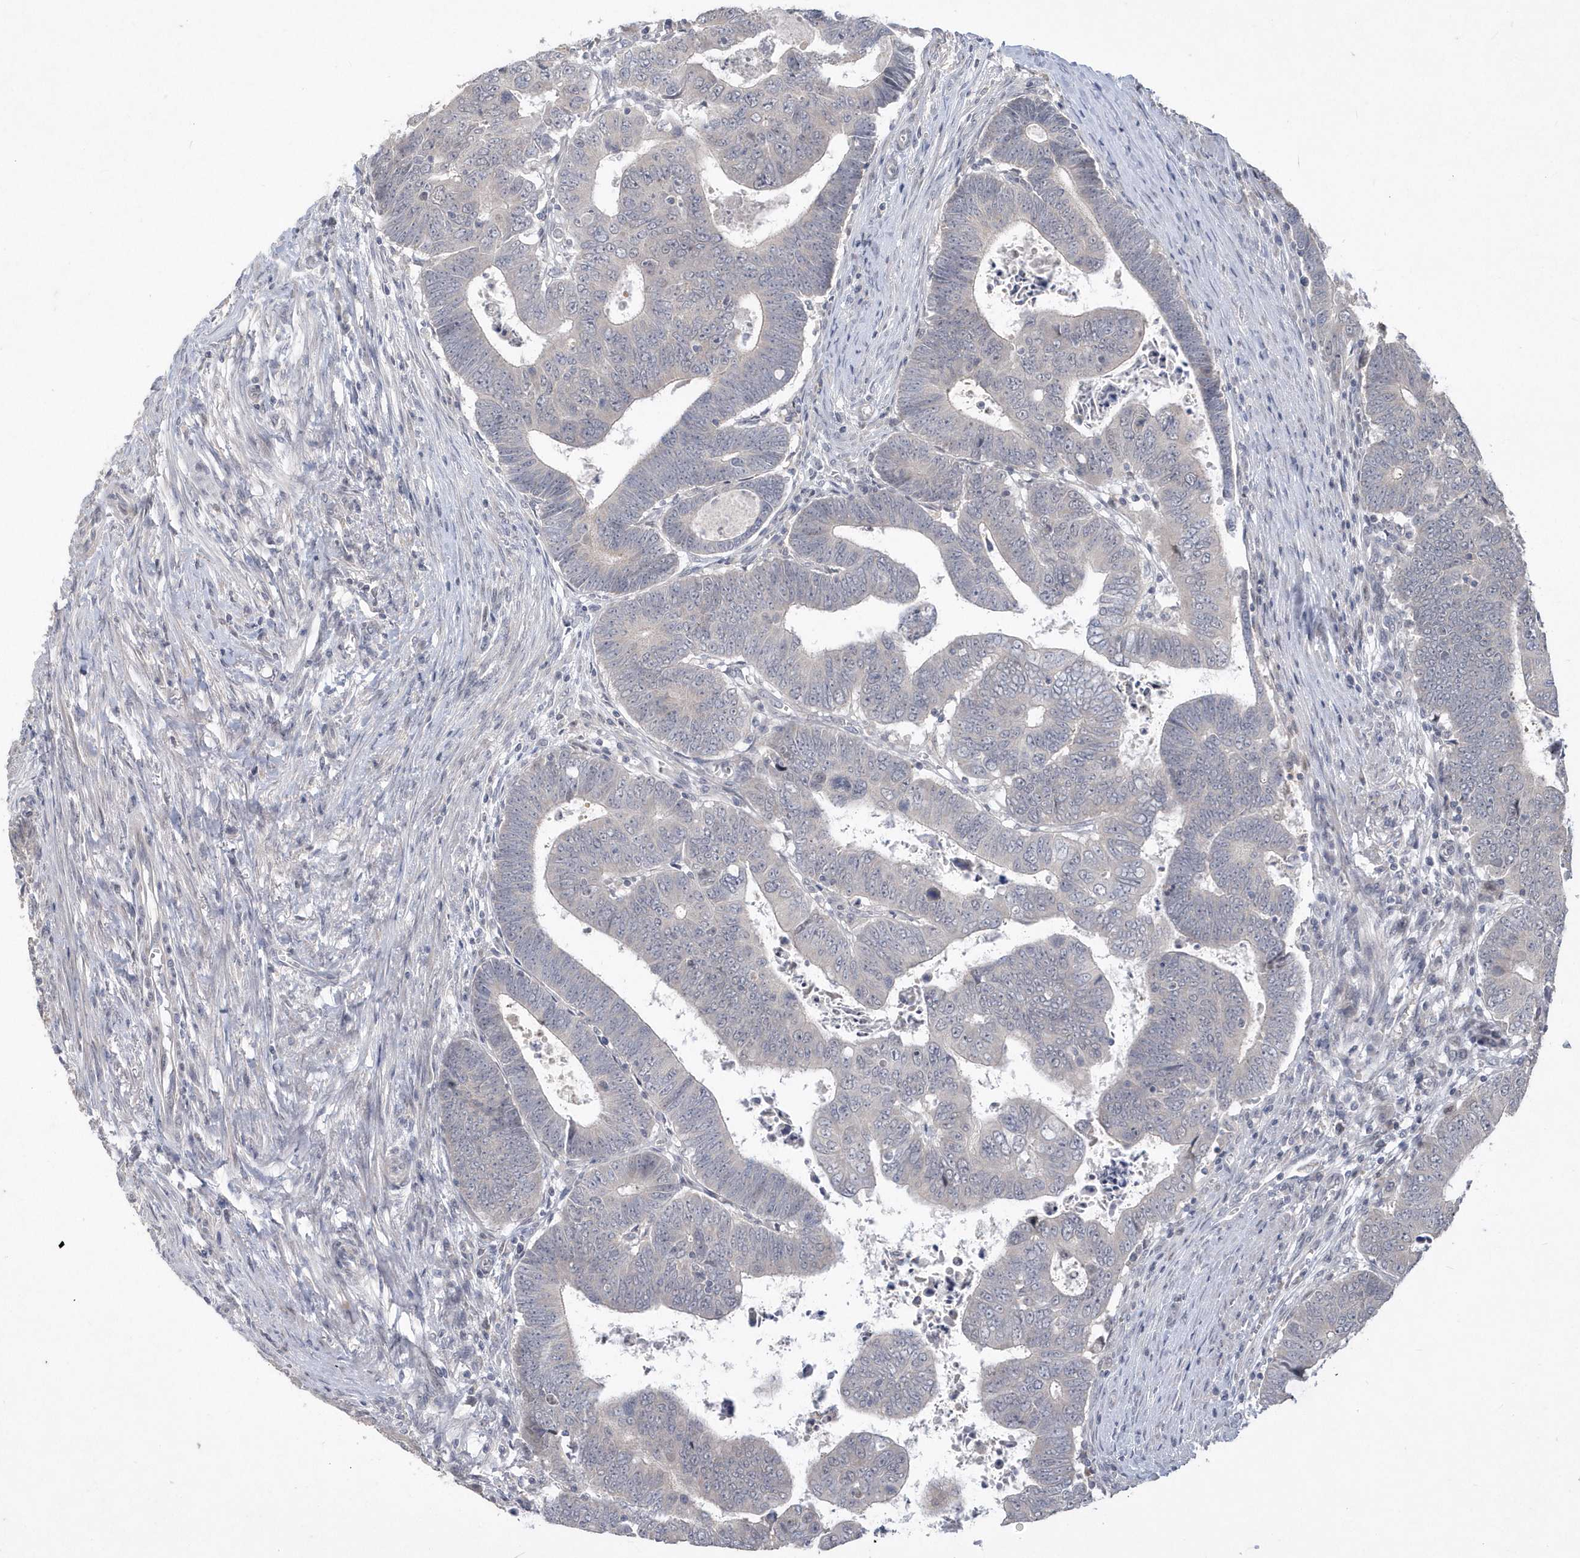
{"staining": {"intensity": "negative", "quantity": "none", "location": "none"}, "tissue": "colorectal cancer", "cell_type": "Tumor cells", "image_type": "cancer", "snomed": [{"axis": "morphology", "description": "Normal tissue, NOS"}, {"axis": "morphology", "description": "Adenocarcinoma, NOS"}, {"axis": "topography", "description": "Rectum"}], "caption": "Tumor cells are negative for brown protein staining in colorectal cancer. (Brightfield microscopy of DAB immunohistochemistry (IHC) at high magnification).", "gene": "TSPEAR", "patient": {"sex": "female", "age": 65}}